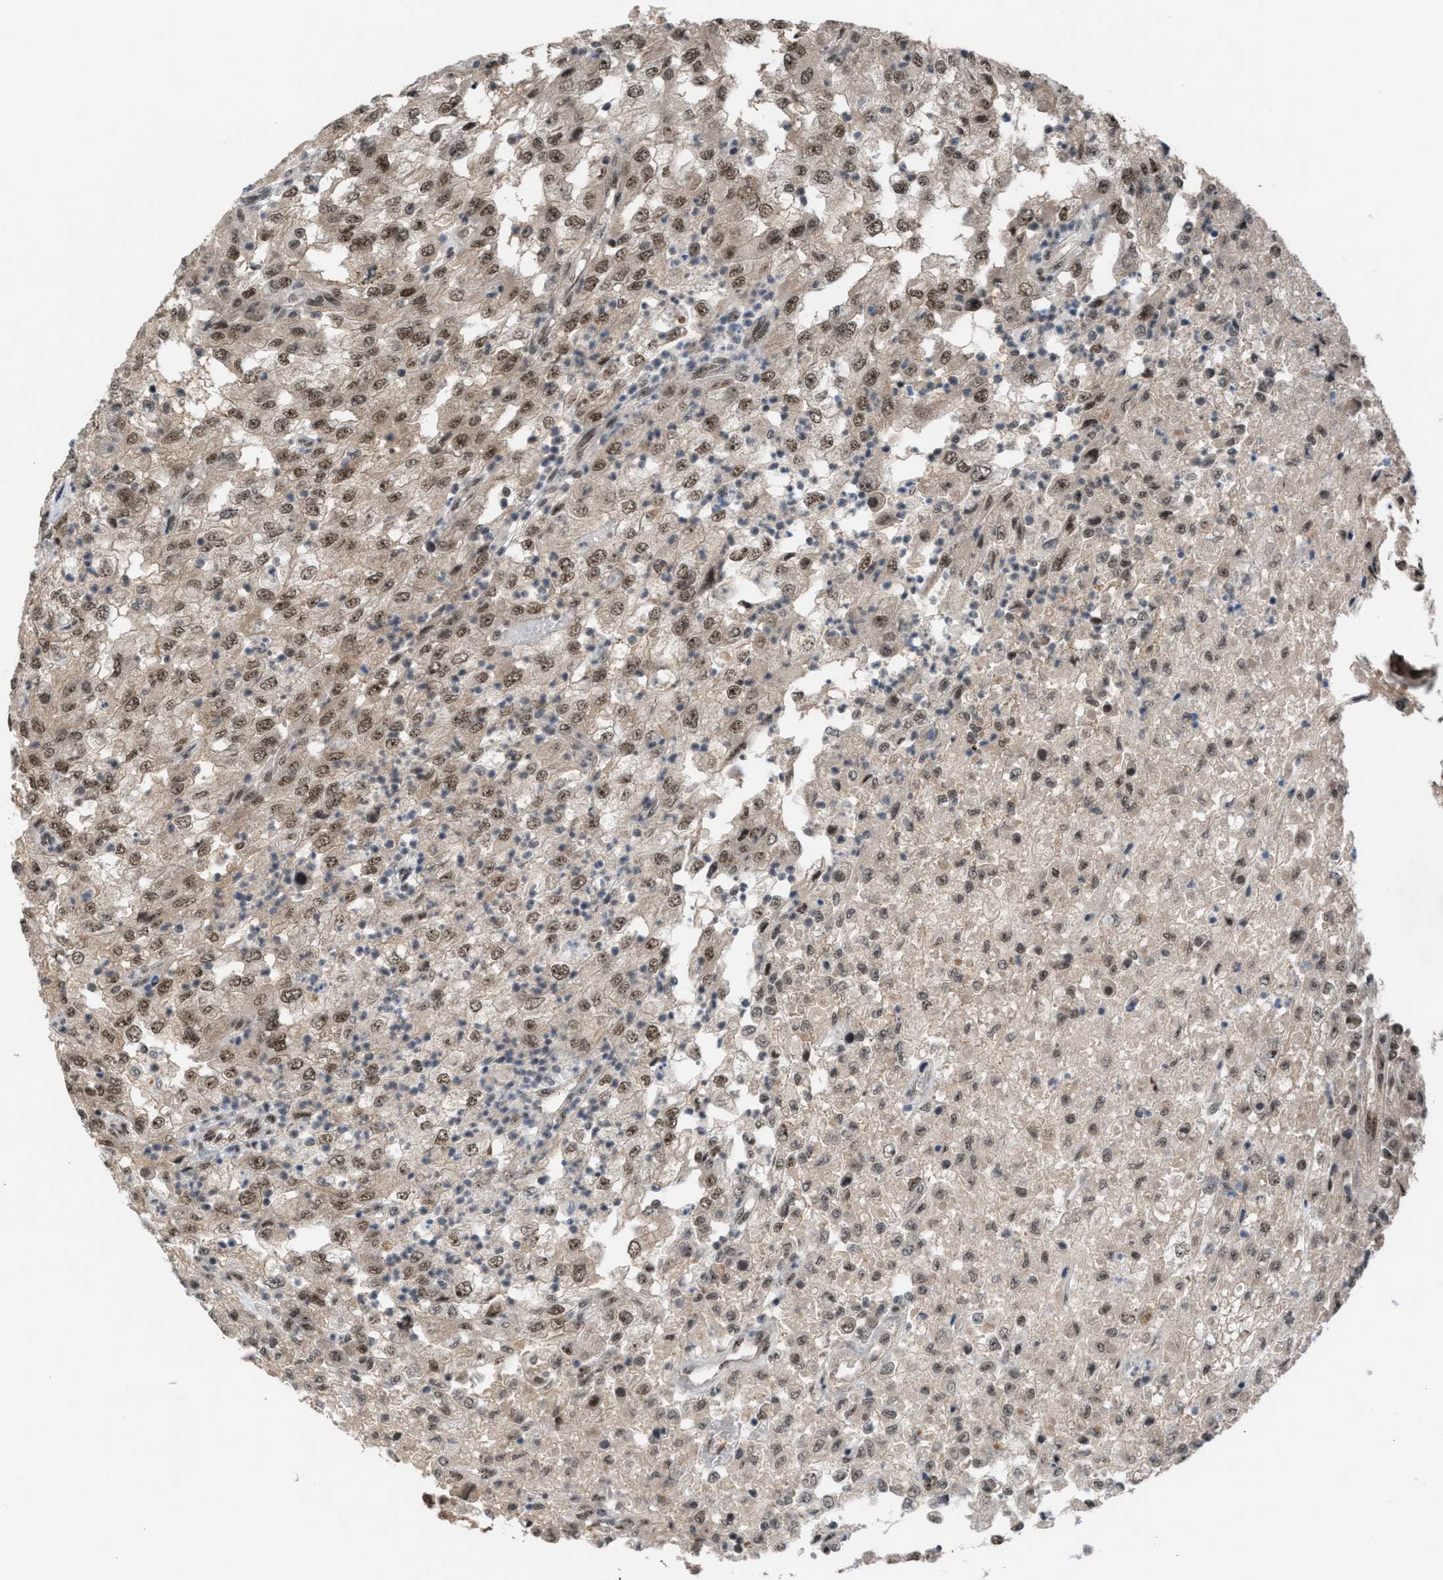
{"staining": {"intensity": "moderate", "quantity": ">75%", "location": "cytoplasmic/membranous,nuclear"}, "tissue": "renal cancer", "cell_type": "Tumor cells", "image_type": "cancer", "snomed": [{"axis": "morphology", "description": "Adenocarcinoma, NOS"}, {"axis": "topography", "description": "Kidney"}], "caption": "The micrograph shows a brown stain indicating the presence of a protein in the cytoplasmic/membranous and nuclear of tumor cells in renal adenocarcinoma. The staining was performed using DAB (3,3'-diaminobenzidine), with brown indicating positive protein expression. Nuclei are stained blue with hematoxylin.", "gene": "PRPF4", "patient": {"sex": "female", "age": 54}}